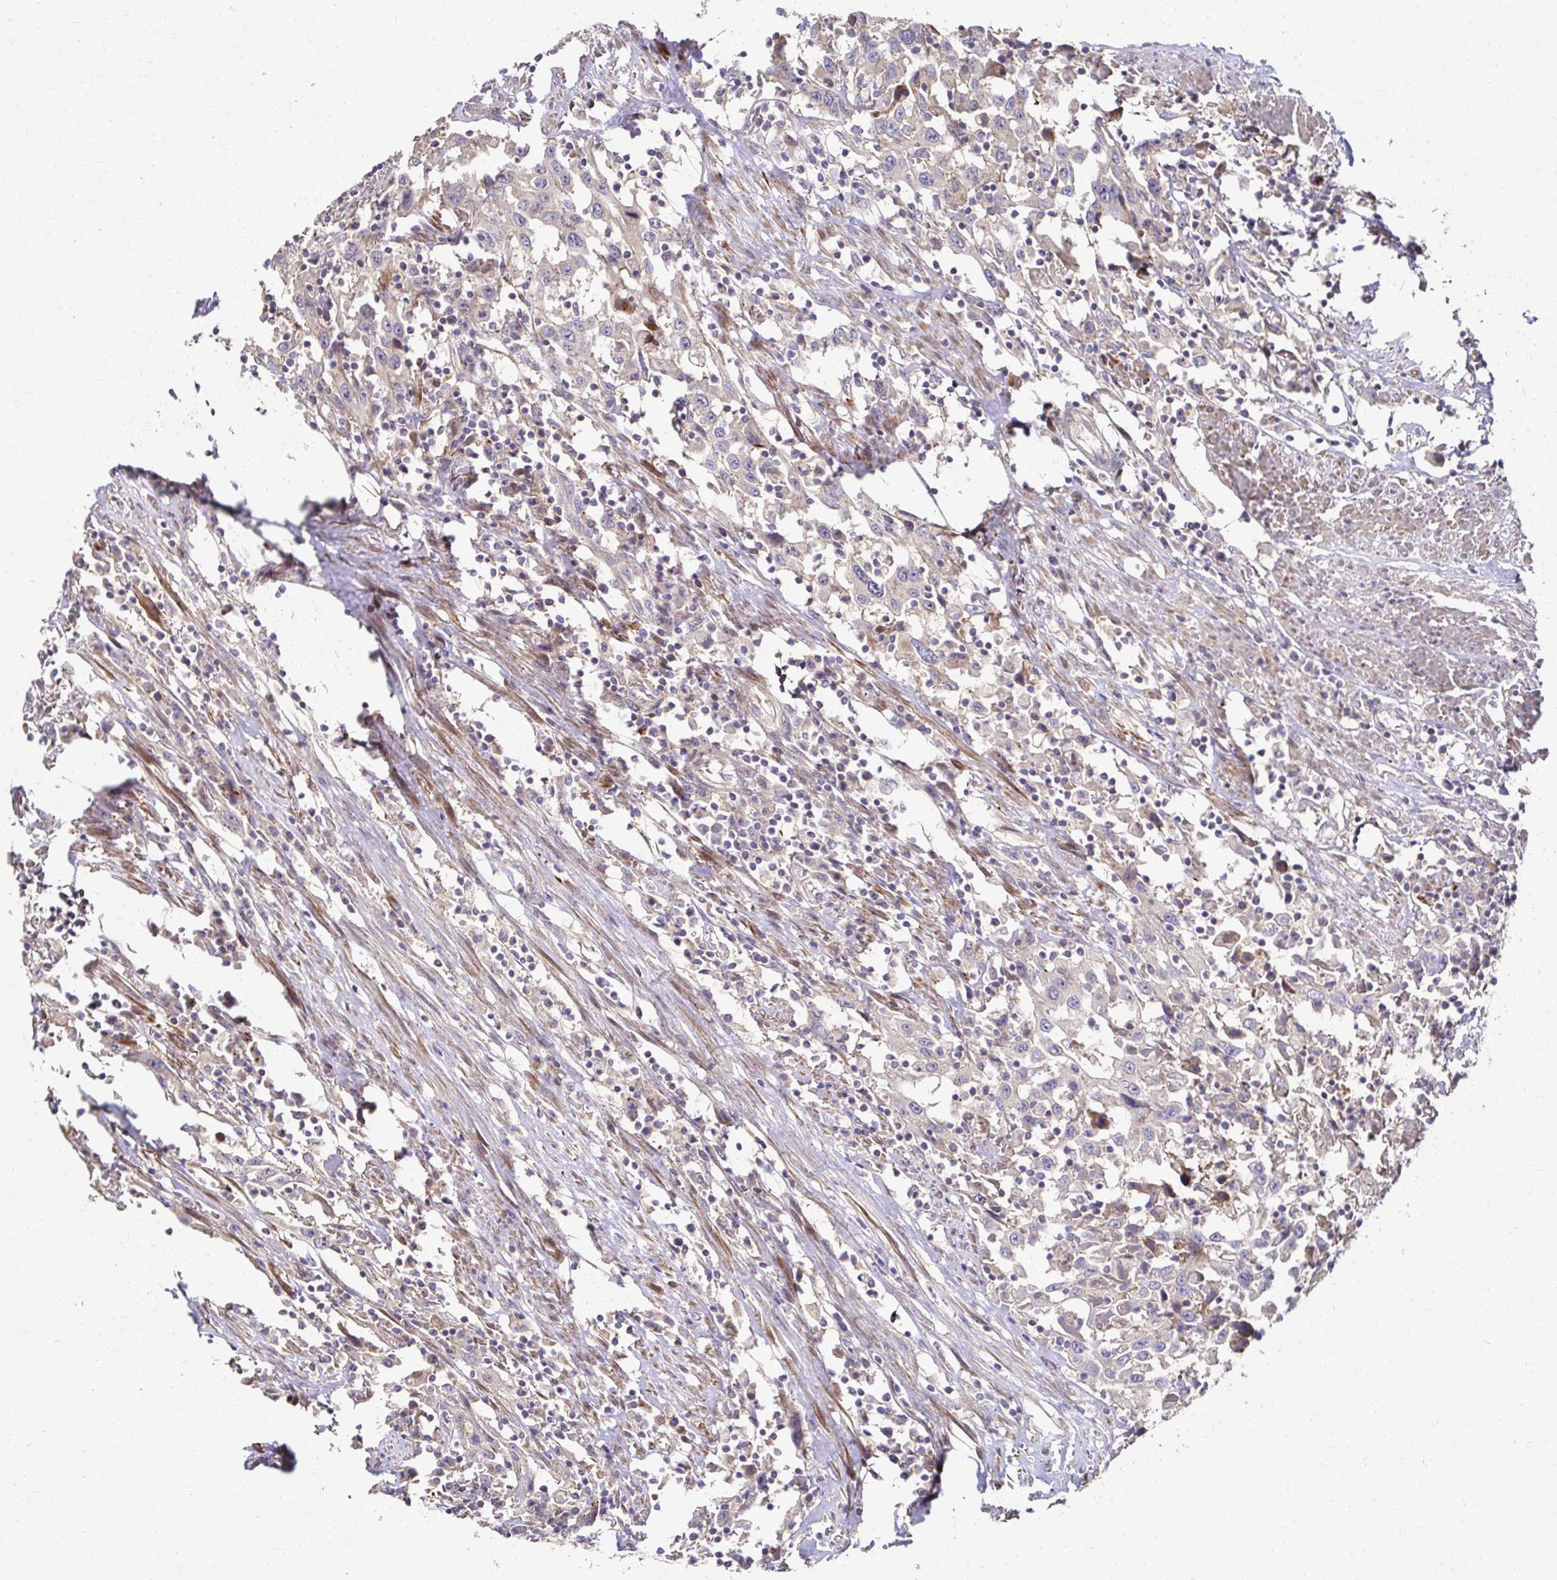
{"staining": {"intensity": "weak", "quantity": "<25%", "location": "cytoplasmic/membranous"}, "tissue": "urothelial cancer", "cell_type": "Tumor cells", "image_type": "cancer", "snomed": [{"axis": "morphology", "description": "Urothelial carcinoma, High grade"}, {"axis": "topography", "description": "Urinary bladder"}], "caption": "Immunohistochemistry (IHC) photomicrograph of neoplastic tissue: urothelial carcinoma (high-grade) stained with DAB displays no significant protein positivity in tumor cells.", "gene": "SKA2", "patient": {"sex": "male", "age": 61}}